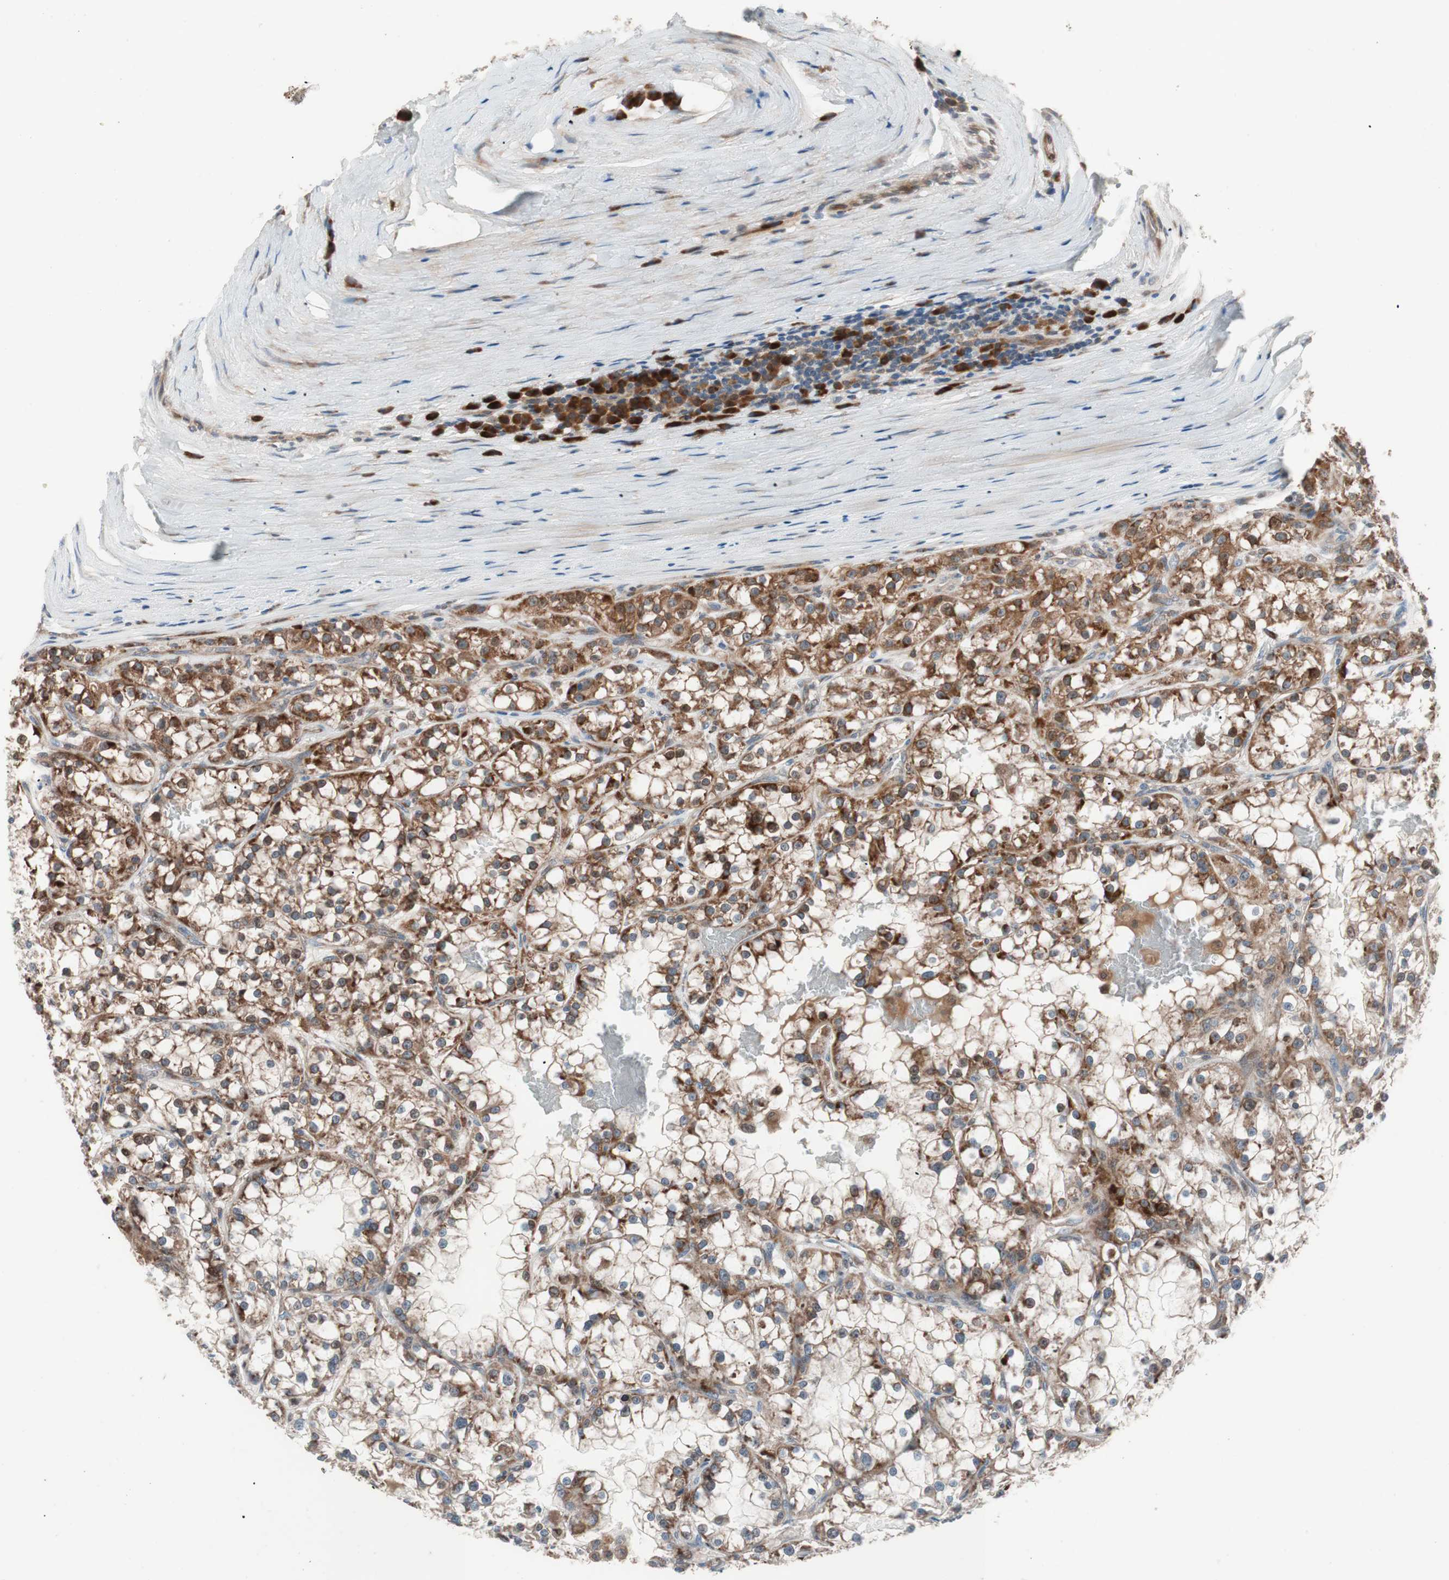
{"staining": {"intensity": "strong", "quantity": ">75%", "location": "cytoplasmic/membranous"}, "tissue": "renal cancer", "cell_type": "Tumor cells", "image_type": "cancer", "snomed": [{"axis": "morphology", "description": "Adenocarcinoma, NOS"}, {"axis": "topography", "description": "Kidney"}], "caption": "This micrograph exhibits renal cancer (adenocarcinoma) stained with immunohistochemistry (IHC) to label a protein in brown. The cytoplasmic/membranous of tumor cells show strong positivity for the protein. Nuclei are counter-stained blue.", "gene": "FAAH", "patient": {"sex": "female", "age": 52}}